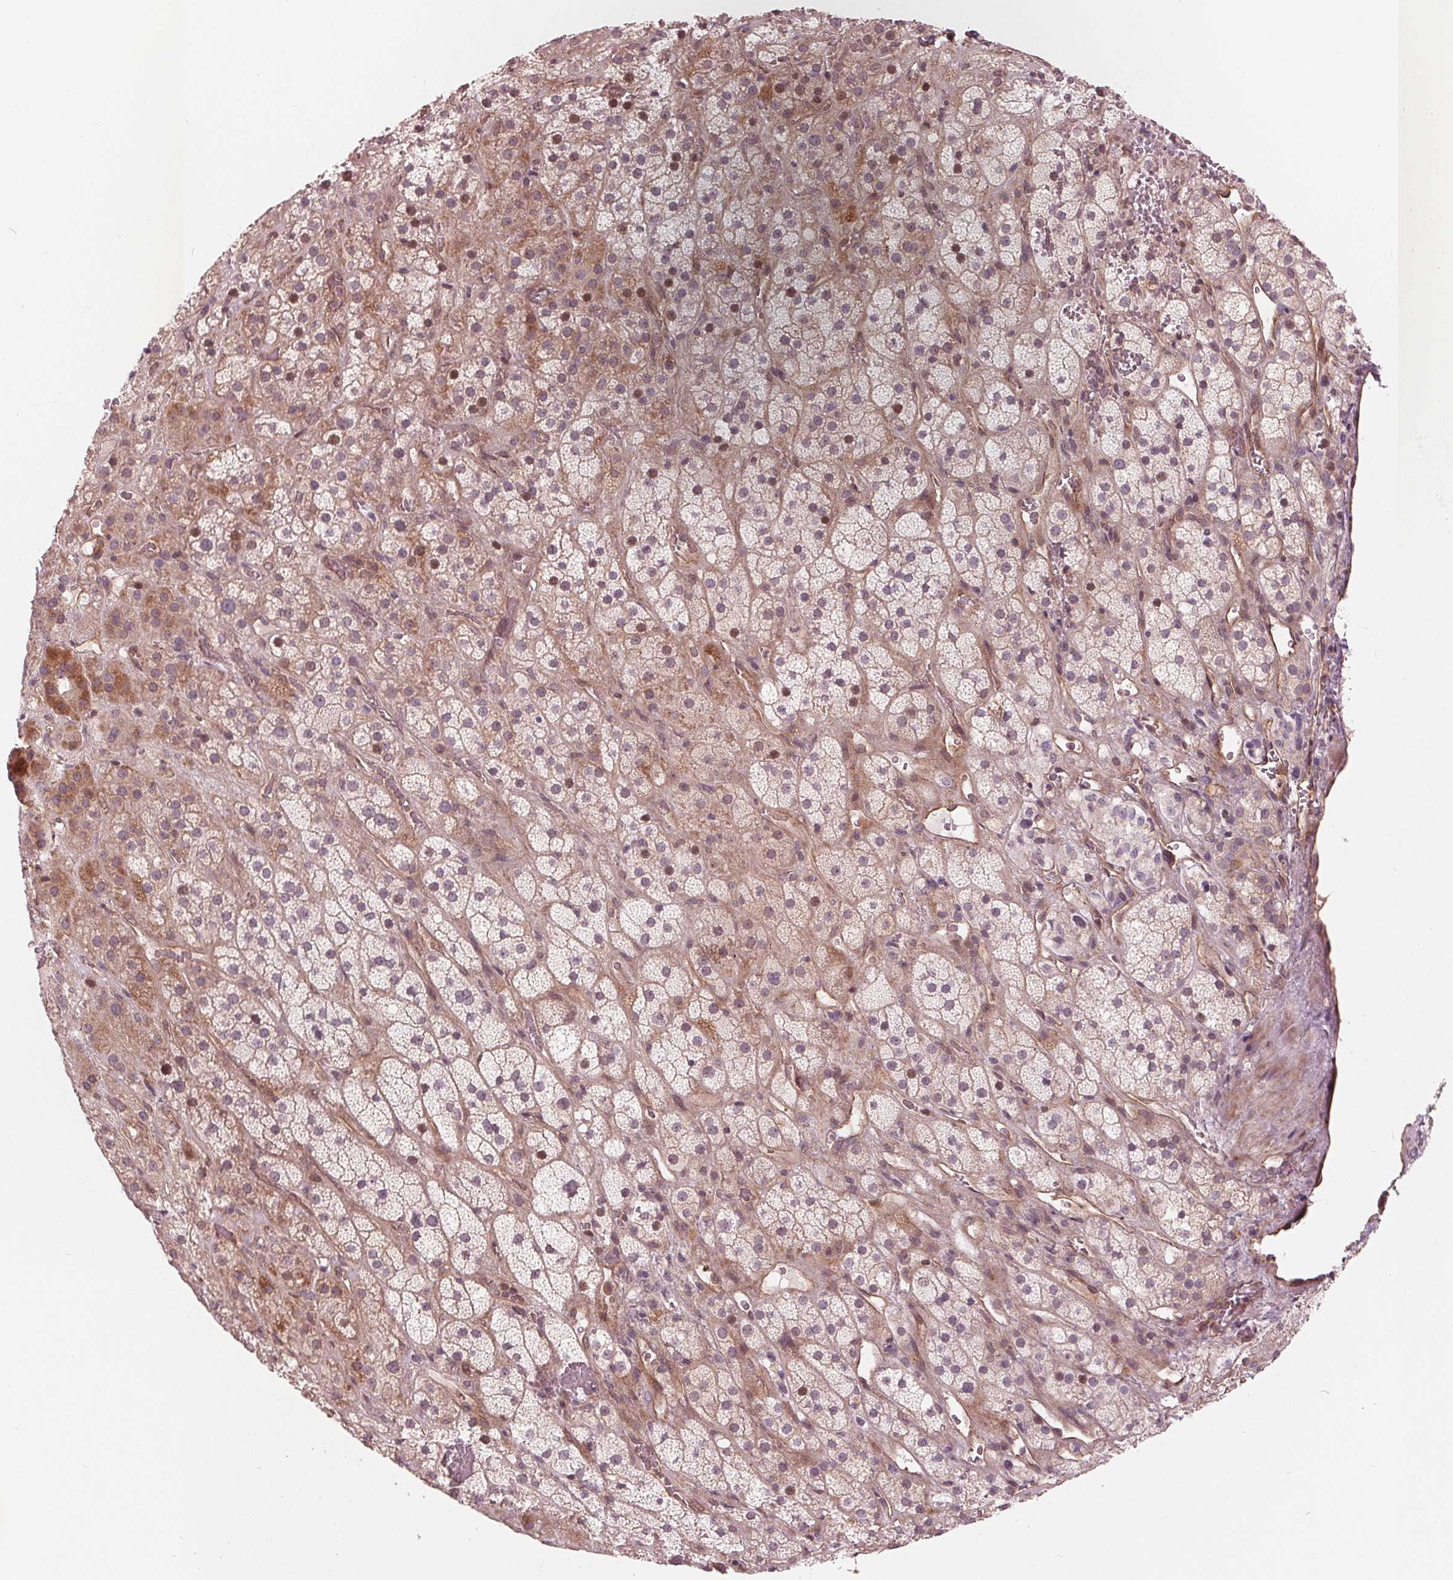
{"staining": {"intensity": "moderate", "quantity": "25%-75%", "location": "cytoplasmic/membranous,nuclear"}, "tissue": "adrenal gland", "cell_type": "Glandular cells", "image_type": "normal", "snomed": [{"axis": "morphology", "description": "Normal tissue, NOS"}, {"axis": "topography", "description": "Adrenal gland"}], "caption": "Glandular cells reveal medium levels of moderate cytoplasmic/membranous,nuclear expression in about 25%-75% of cells in unremarkable adrenal gland.", "gene": "TXNIP", "patient": {"sex": "male", "age": 57}}